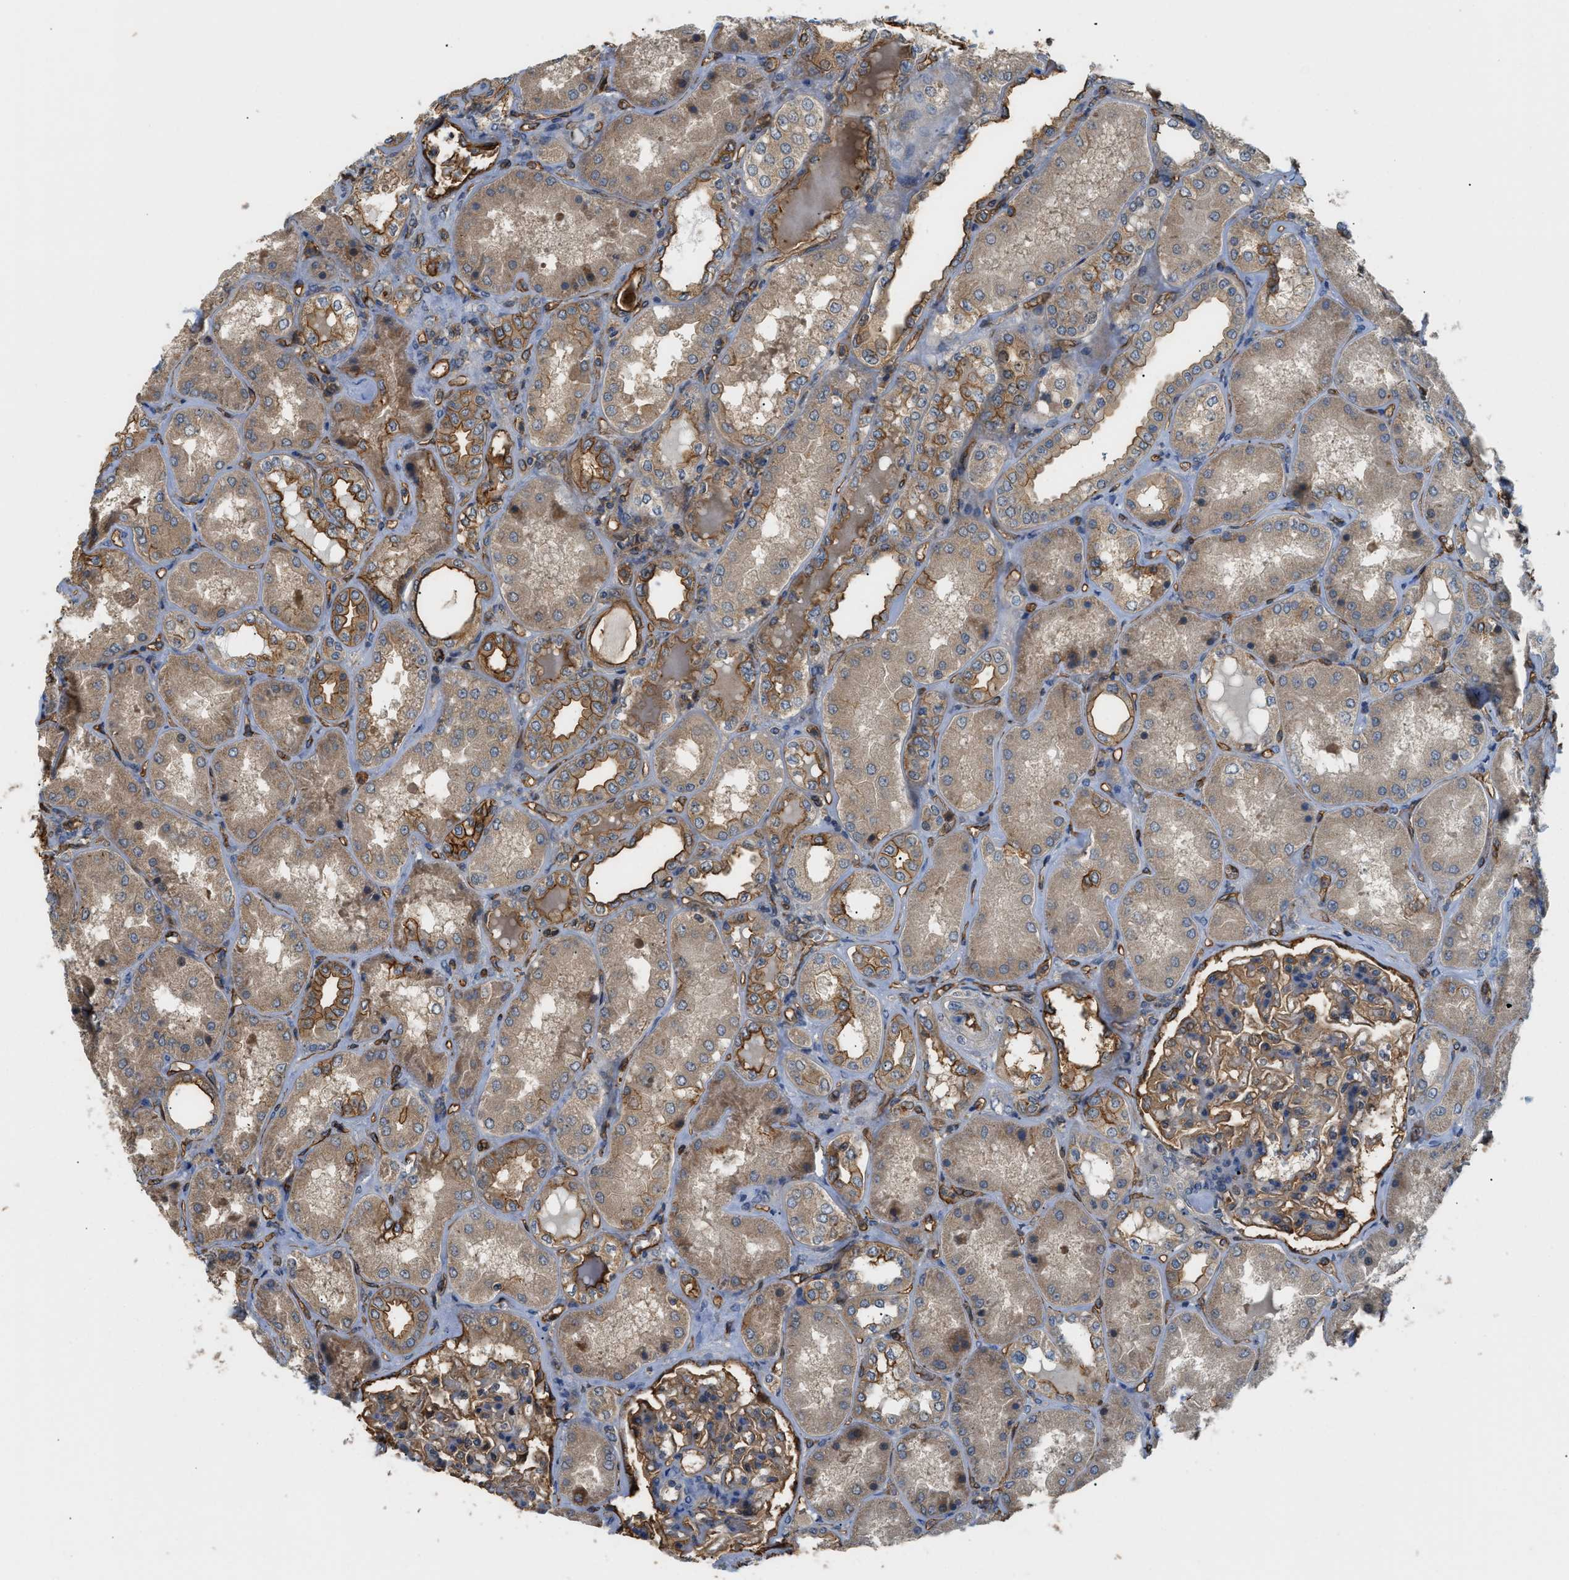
{"staining": {"intensity": "moderate", "quantity": ">75%", "location": "cytoplasmic/membranous"}, "tissue": "kidney", "cell_type": "Cells in glomeruli", "image_type": "normal", "snomed": [{"axis": "morphology", "description": "Normal tissue, NOS"}, {"axis": "topography", "description": "Kidney"}], "caption": "Normal kidney reveals moderate cytoplasmic/membranous positivity in about >75% of cells in glomeruli.", "gene": "DDHD2", "patient": {"sex": "female", "age": 56}}